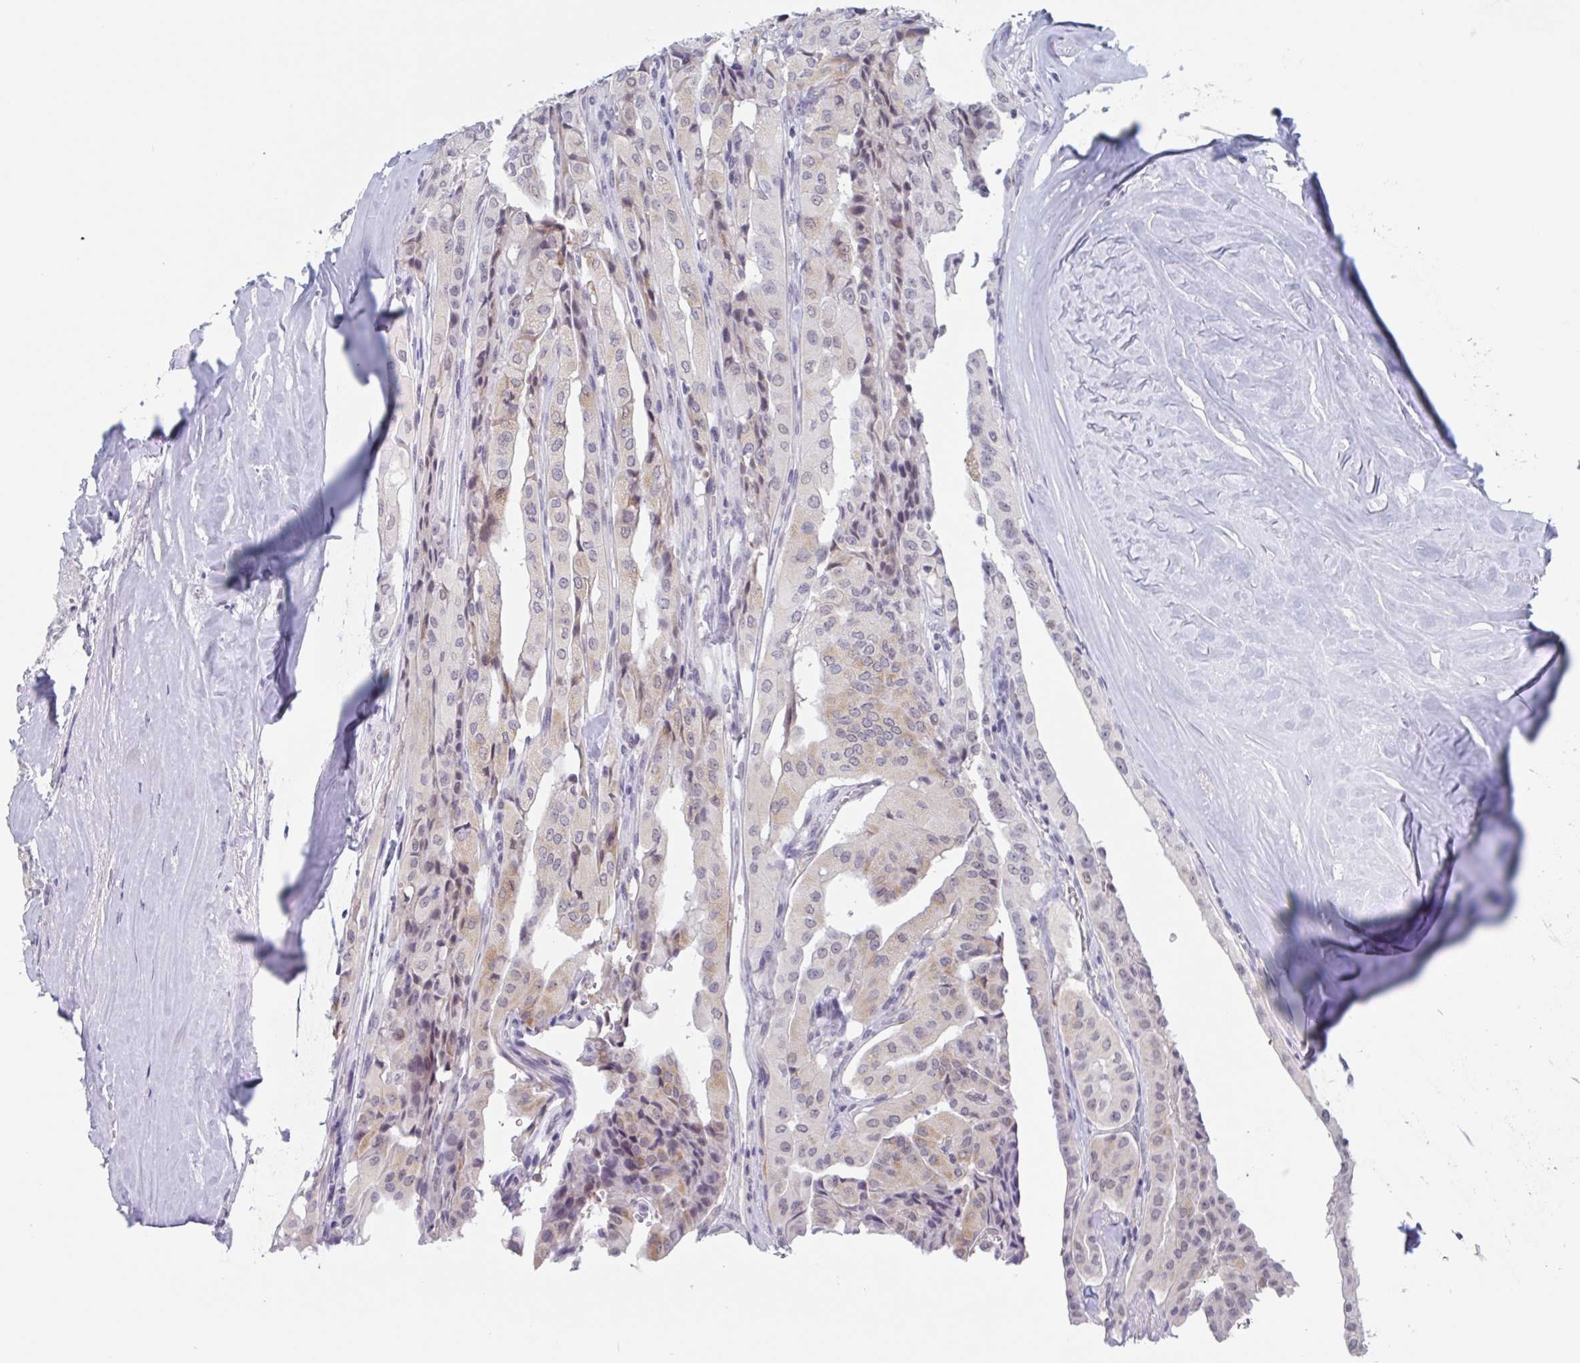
{"staining": {"intensity": "weak", "quantity": "<25%", "location": "cytoplasmic/membranous"}, "tissue": "thyroid cancer", "cell_type": "Tumor cells", "image_type": "cancer", "snomed": [{"axis": "morphology", "description": "Papillary adenocarcinoma, NOS"}, {"axis": "topography", "description": "Thyroid gland"}], "caption": "High power microscopy image of an immunohistochemistry (IHC) image of papillary adenocarcinoma (thyroid), revealing no significant expression in tumor cells.", "gene": "KDM4D", "patient": {"sex": "female", "age": 59}}